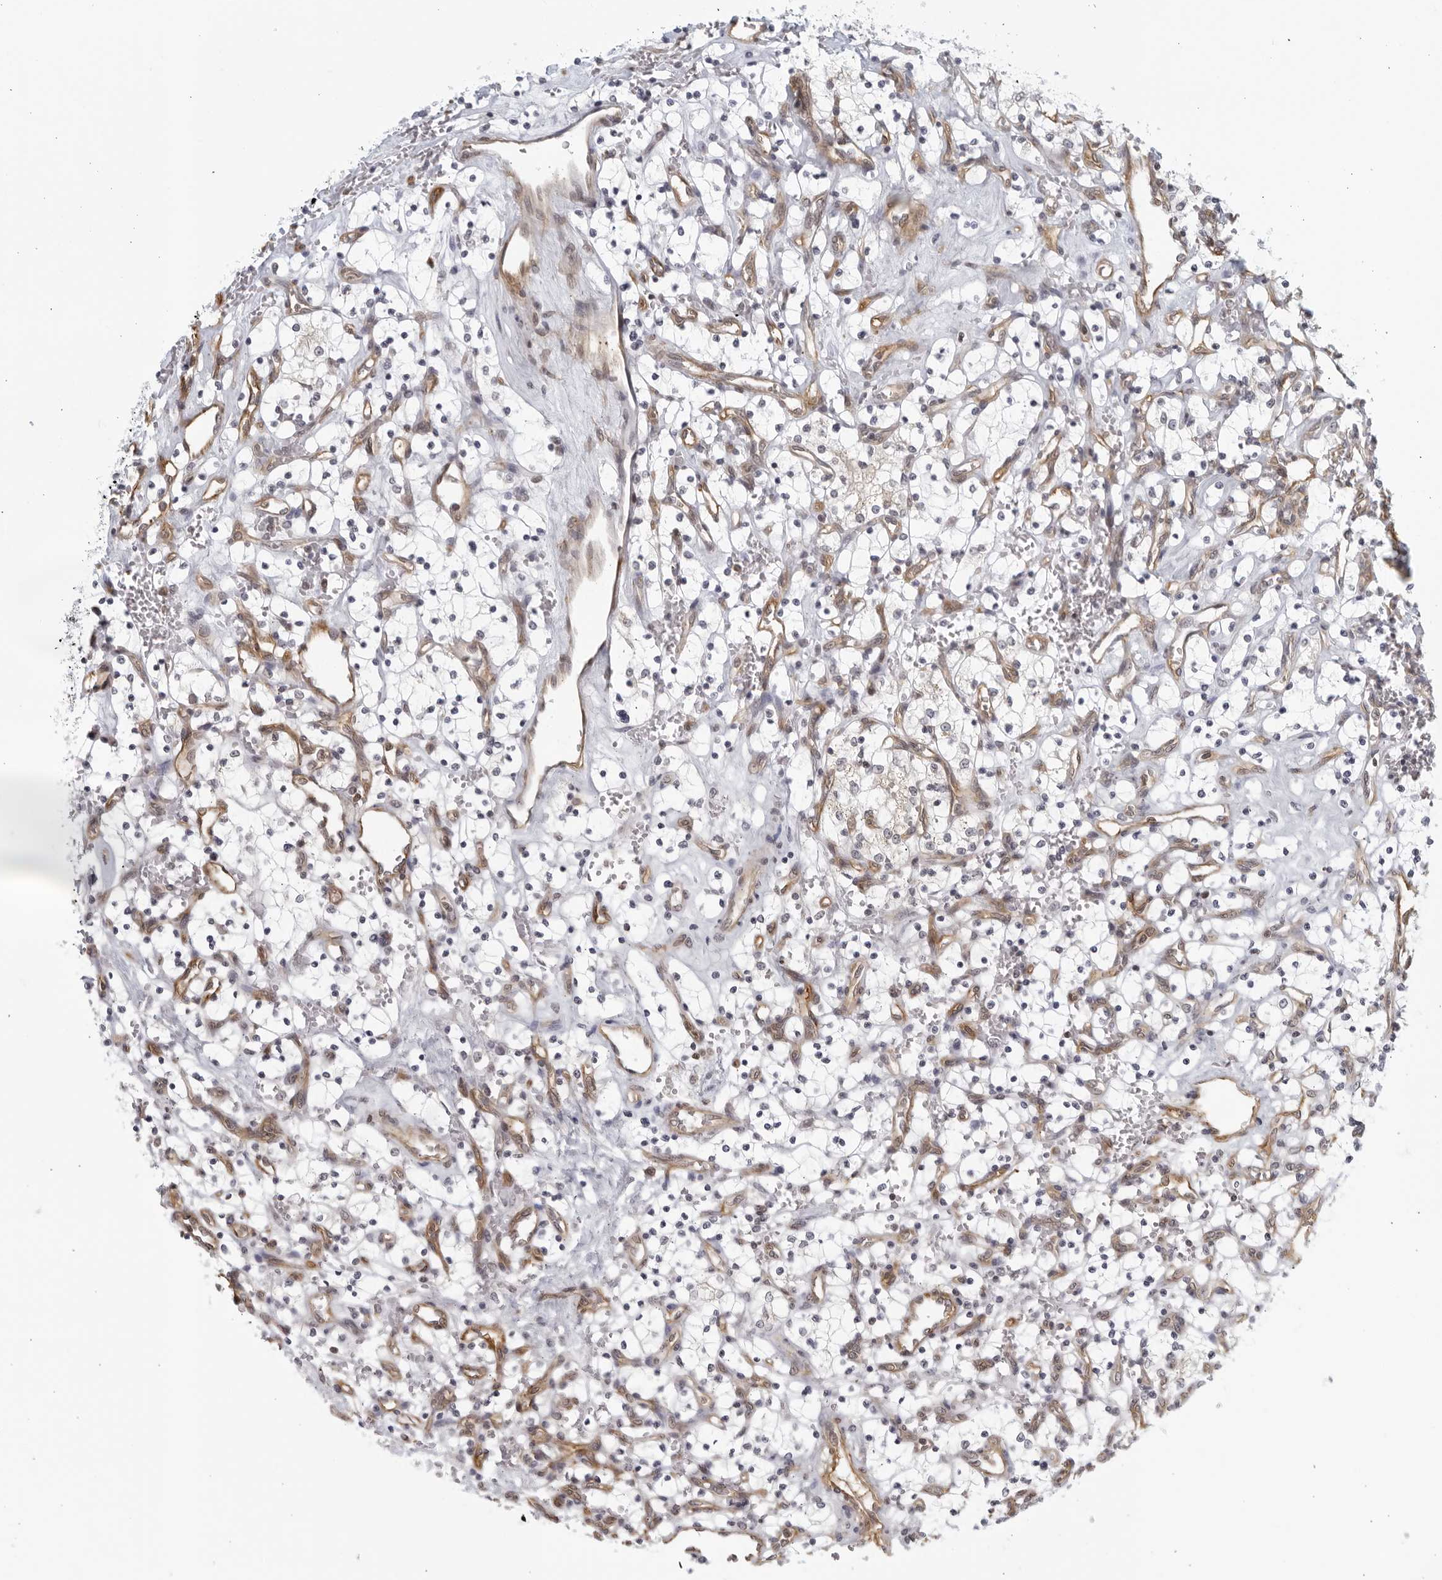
{"staining": {"intensity": "negative", "quantity": "none", "location": "none"}, "tissue": "renal cancer", "cell_type": "Tumor cells", "image_type": "cancer", "snomed": [{"axis": "morphology", "description": "Adenocarcinoma, NOS"}, {"axis": "topography", "description": "Kidney"}], "caption": "The histopathology image demonstrates no significant expression in tumor cells of renal cancer (adenocarcinoma).", "gene": "SERTAD4", "patient": {"sex": "female", "age": 69}}